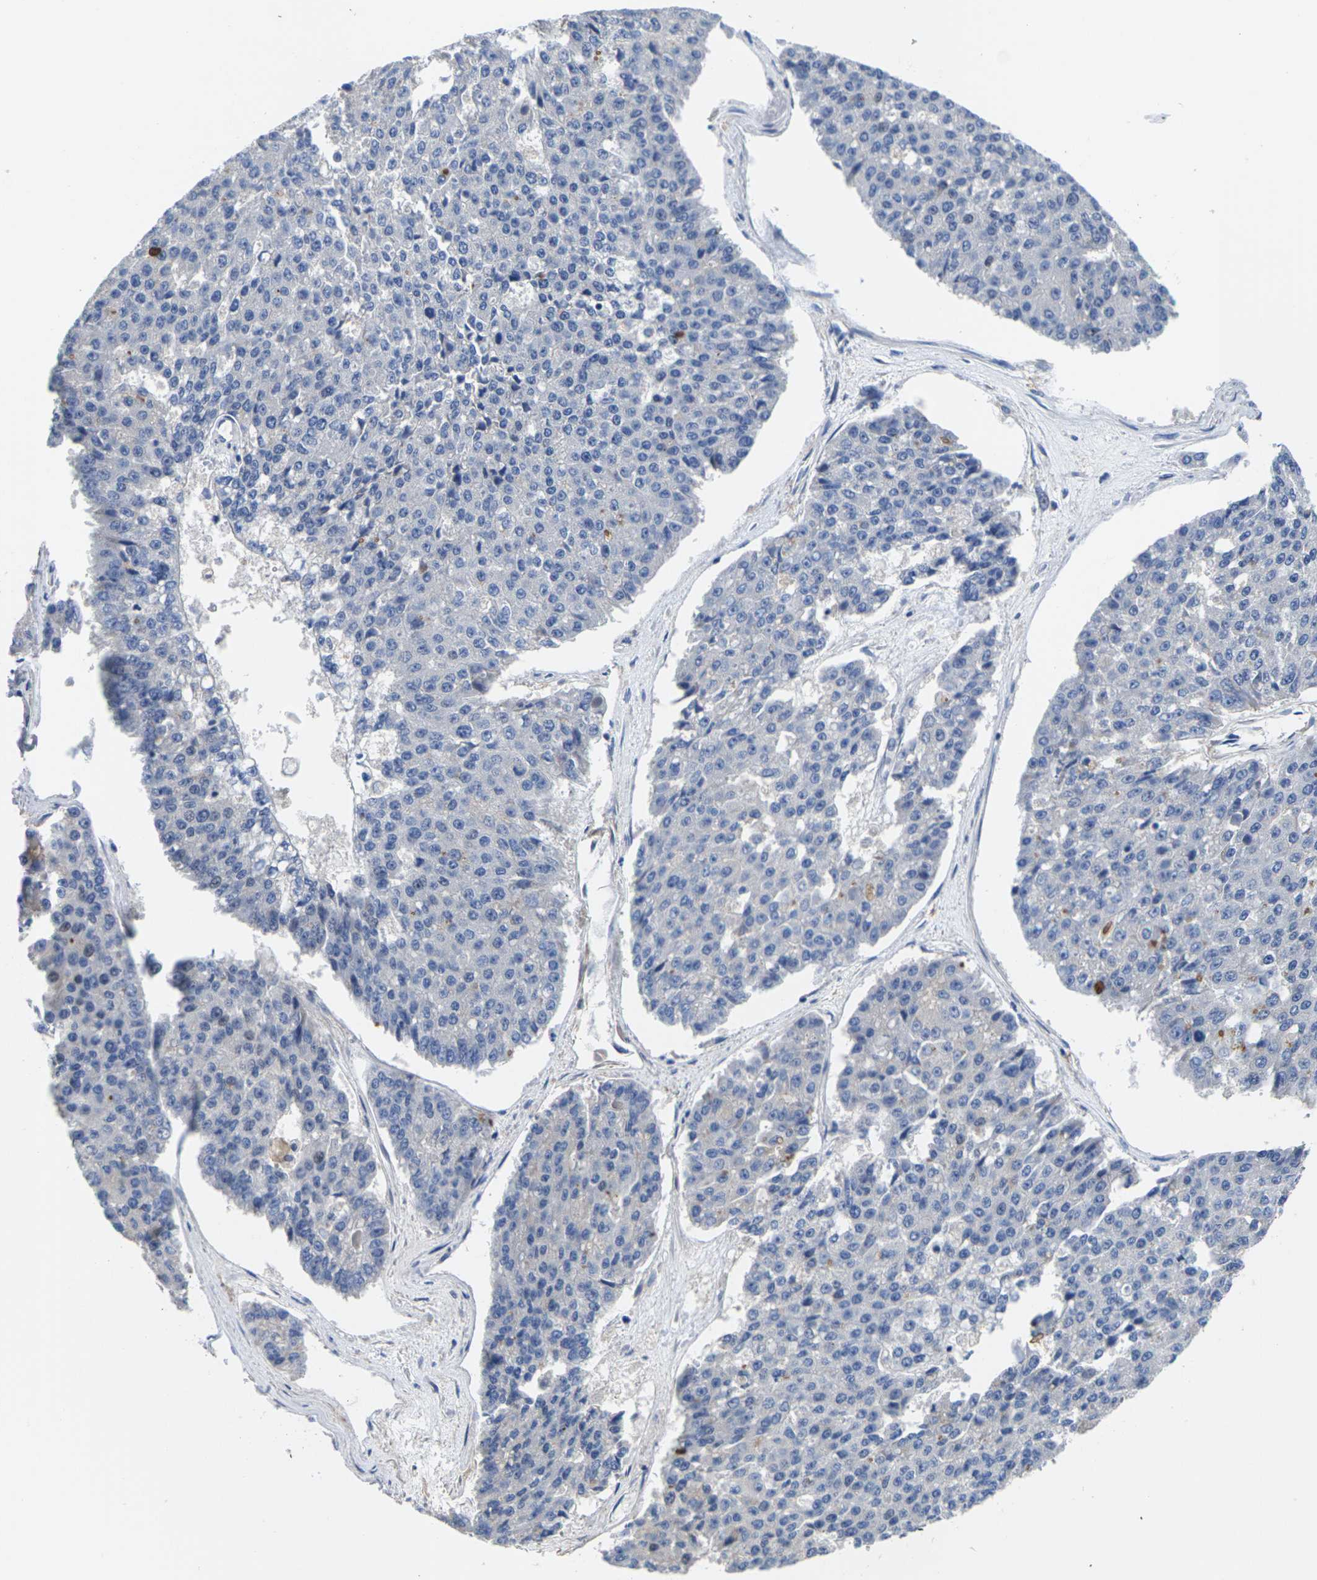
{"staining": {"intensity": "negative", "quantity": "none", "location": "none"}, "tissue": "pancreatic cancer", "cell_type": "Tumor cells", "image_type": "cancer", "snomed": [{"axis": "morphology", "description": "Adenocarcinoma, NOS"}, {"axis": "topography", "description": "Pancreas"}], "caption": "The image demonstrates no significant expression in tumor cells of adenocarcinoma (pancreatic). The staining is performed using DAB (3,3'-diaminobenzidine) brown chromogen with nuclei counter-stained in using hematoxylin.", "gene": "ST6GAL2", "patient": {"sex": "male", "age": 50}}